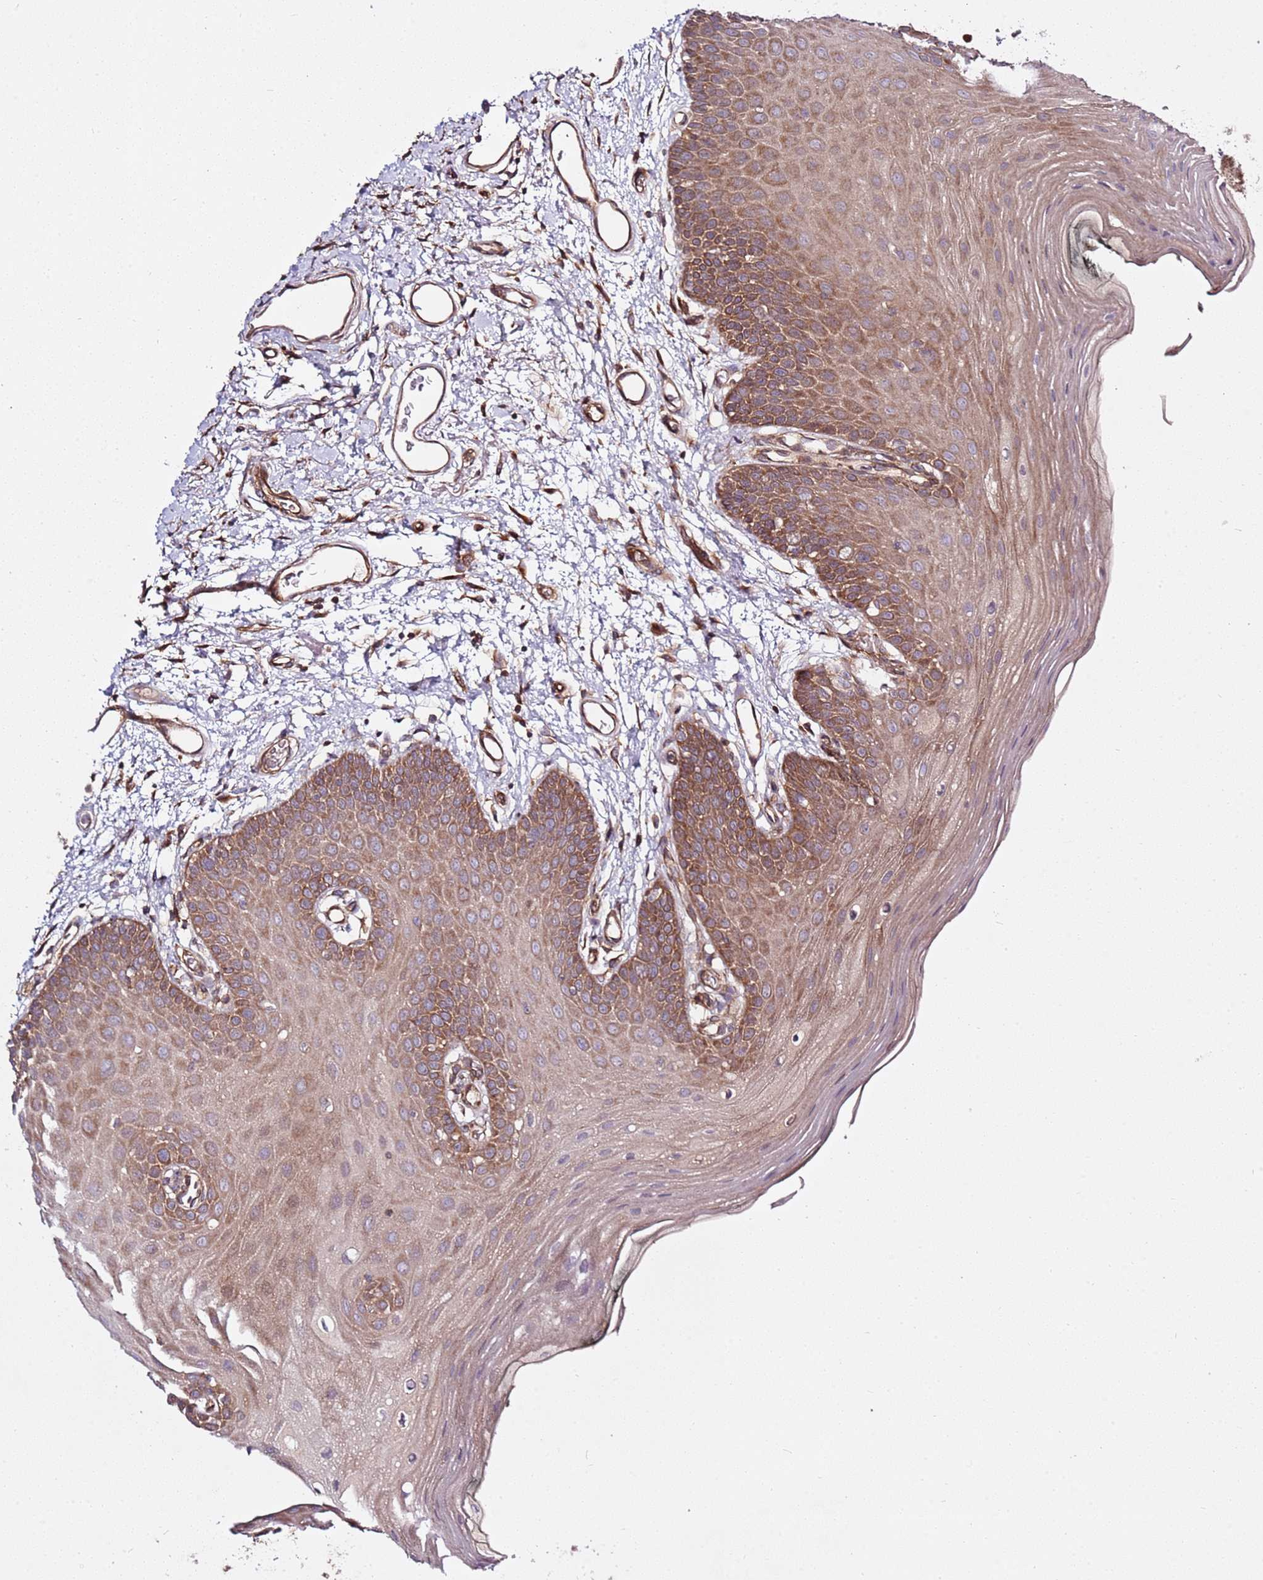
{"staining": {"intensity": "moderate", "quantity": ">75%", "location": "cytoplasmic/membranous"}, "tissue": "oral mucosa", "cell_type": "Squamous epithelial cells", "image_type": "normal", "snomed": [{"axis": "morphology", "description": "Normal tissue, NOS"}, {"axis": "topography", "description": "Oral tissue"}, {"axis": "topography", "description": "Tounge, NOS"}], "caption": "This image exhibits immunohistochemistry (IHC) staining of normal oral mucosa, with medium moderate cytoplasmic/membranous expression in approximately >75% of squamous epithelial cells.", "gene": "GNL1", "patient": {"sex": "female", "age": 81}}